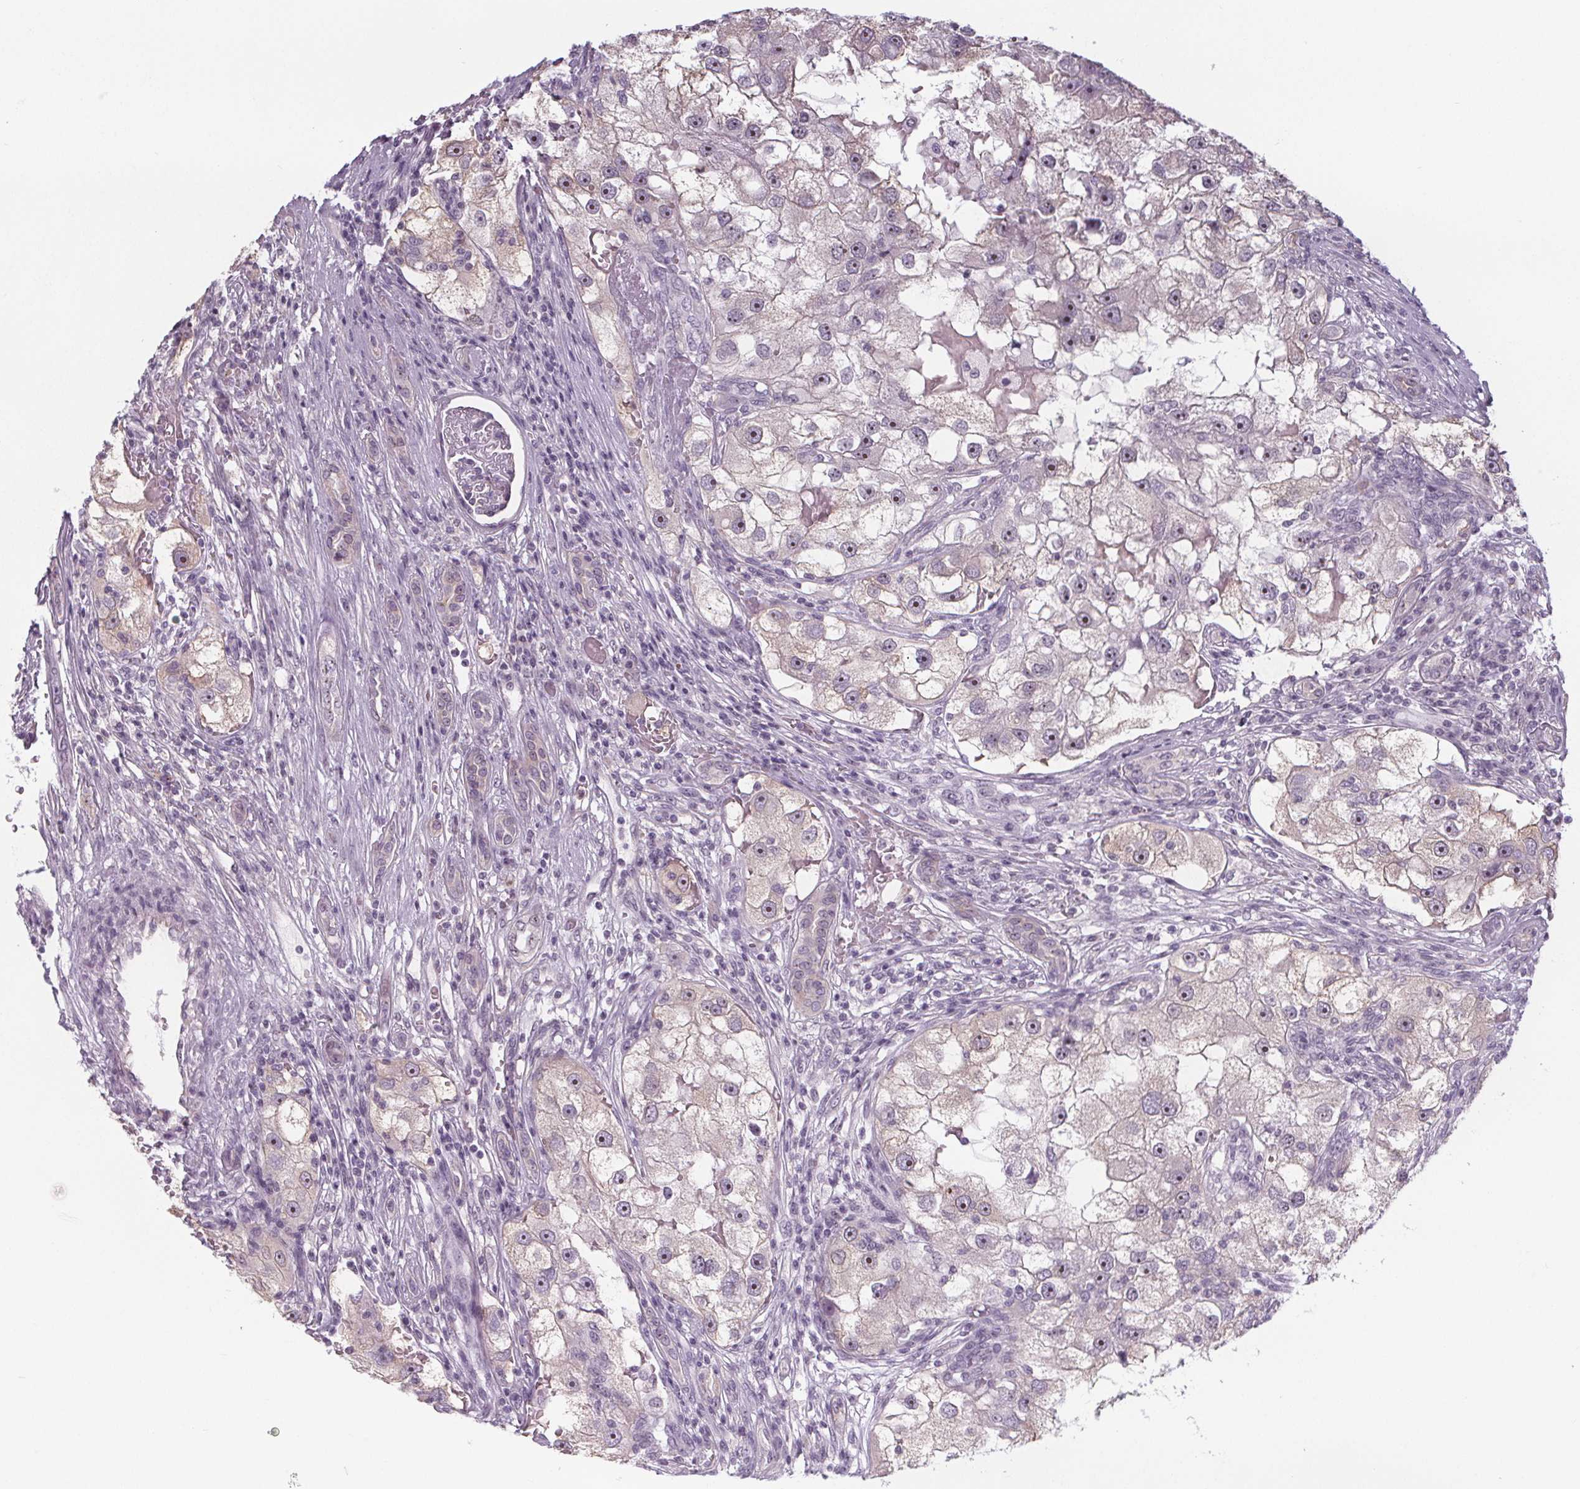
{"staining": {"intensity": "moderate", "quantity": "25%-75%", "location": "nuclear"}, "tissue": "renal cancer", "cell_type": "Tumor cells", "image_type": "cancer", "snomed": [{"axis": "morphology", "description": "Adenocarcinoma, NOS"}, {"axis": "topography", "description": "Kidney"}], "caption": "Protein expression analysis of renal cancer (adenocarcinoma) exhibits moderate nuclear staining in about 25%-75% of tumor cells.", "gene": "NOLC1", "patient": {"sex": "male", "age": 63}}